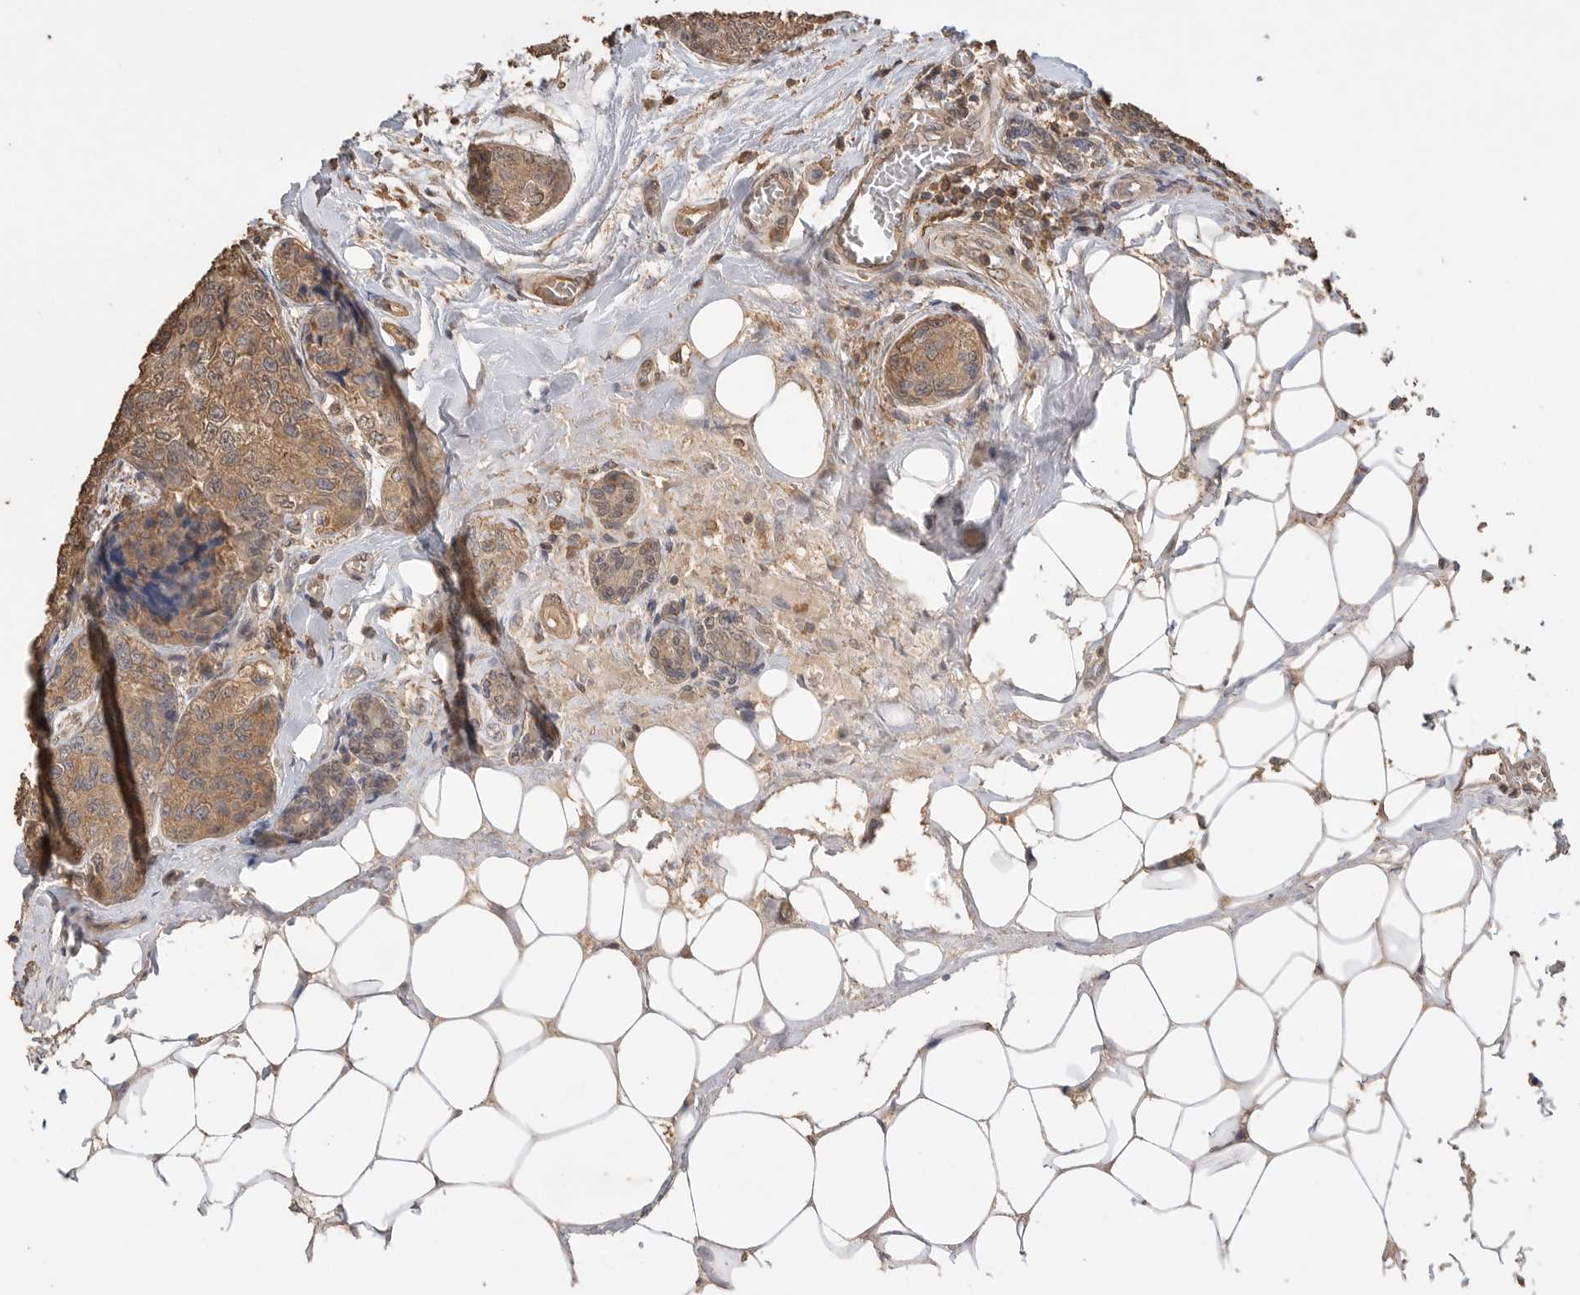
{"staining": {"intensity": "moderate", "quantity": ">75%", "location": "cytoplasmic/membranous"}, "tissue": "breast cancer", "cell_type": "Tumor cells", "image_type": "cancer", "snomed": [{"axis": "morphology", "description": "Normal tissue, NOS"}, {"axis": "morphology", "description": "Duct carcinoma"}, {"axis": "topography", "description": "Breast"}], "caption": "Protein expression analysis of breast cancer displays moderate cytoplasmic/membranous expression in approximately >75% of tumor cells.", "gene": "MAP2K1", "patient": {"sex": "female", "age": 43}}